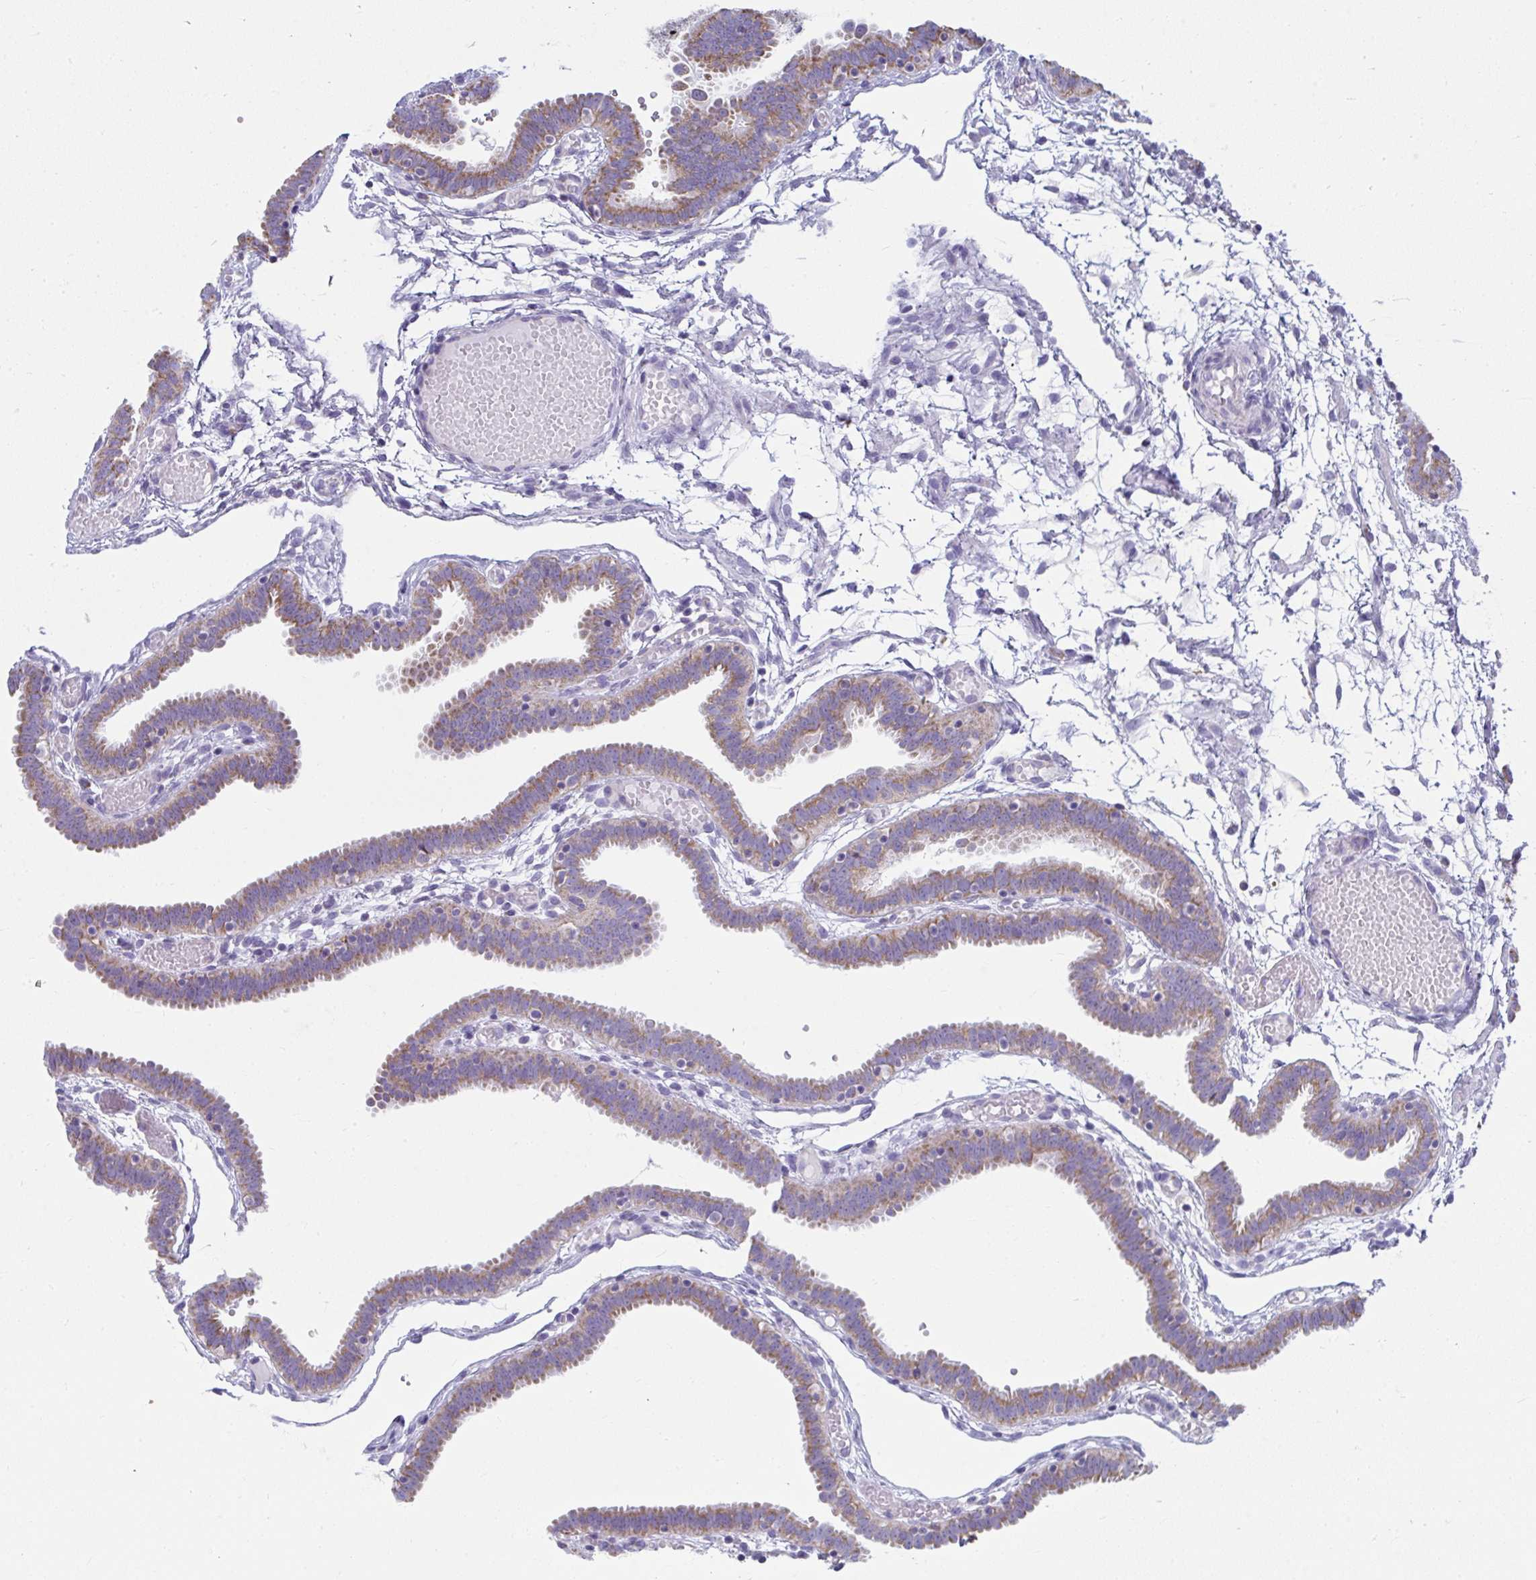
{"staining": {"intensity": "moderate", "quantity": ">75%", "location": "cytoplasmic/membranous"}, "tissue": "fallopian tube", "cell_type": "Glandular cells", "image_type": "normal", "snomed": [{"axis": "morphology", "description": "Normal tissue, NOS"}, {"axis": "topography", "description": "Fallopian tube"}], "caption": "The immunohistochemical stain highlights moderate cytoplasmic/membranous staining in glandular cells of benign fallopian tube. The protein is stained brown, and the nuclei are stained in blue (DAB IHC with brightfield microscopy, high magnification).", "gene": "SLC6A1", "patient": {"sex": "female", "age": 37}}